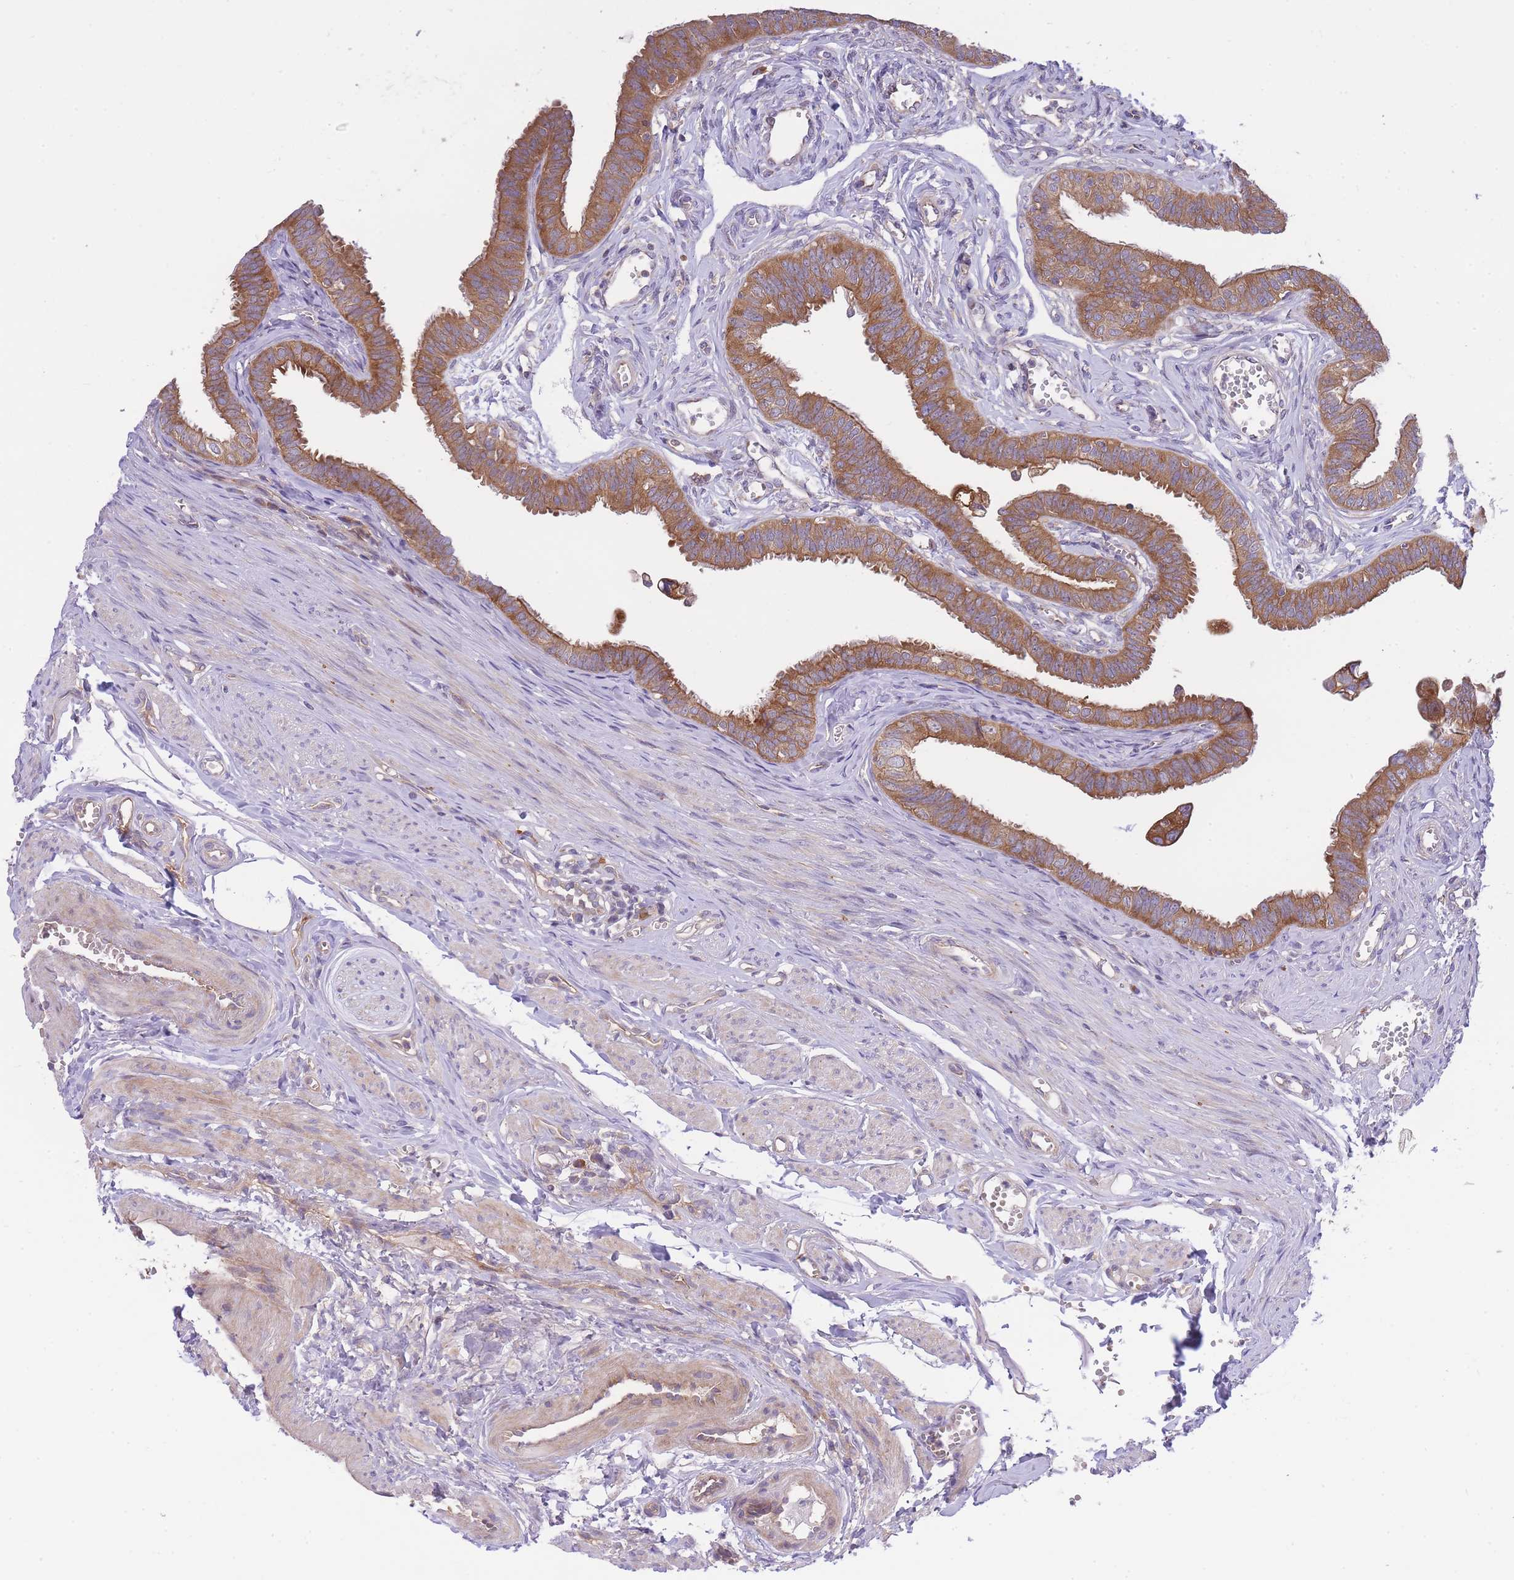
{"staining": {"intensity": "moderate", "quantity": ">75%", "location": "cytoplasmic/membranous"}, "tissue": "fallopian tube", "cell_type": "Glandular cells", "image_type": "normal", "snomed": [{"axis": "morphology", "description": "Normal tissue, NOS"}, {"axis": "morphology", "description": "Carcinoma, NOS"}, {"axis": "topography", "description": "Fallopian tube"}, {"axis": "topography", "description": "Ovary"}], "caption": "Fallopian tube stained for a protein (brown) displays moderate cytoplasmic/membranous positive expression in approximately >75% of glandular cells.", "gene": "EIF2B2", "patient": {"sex": "female", "age": 59}}